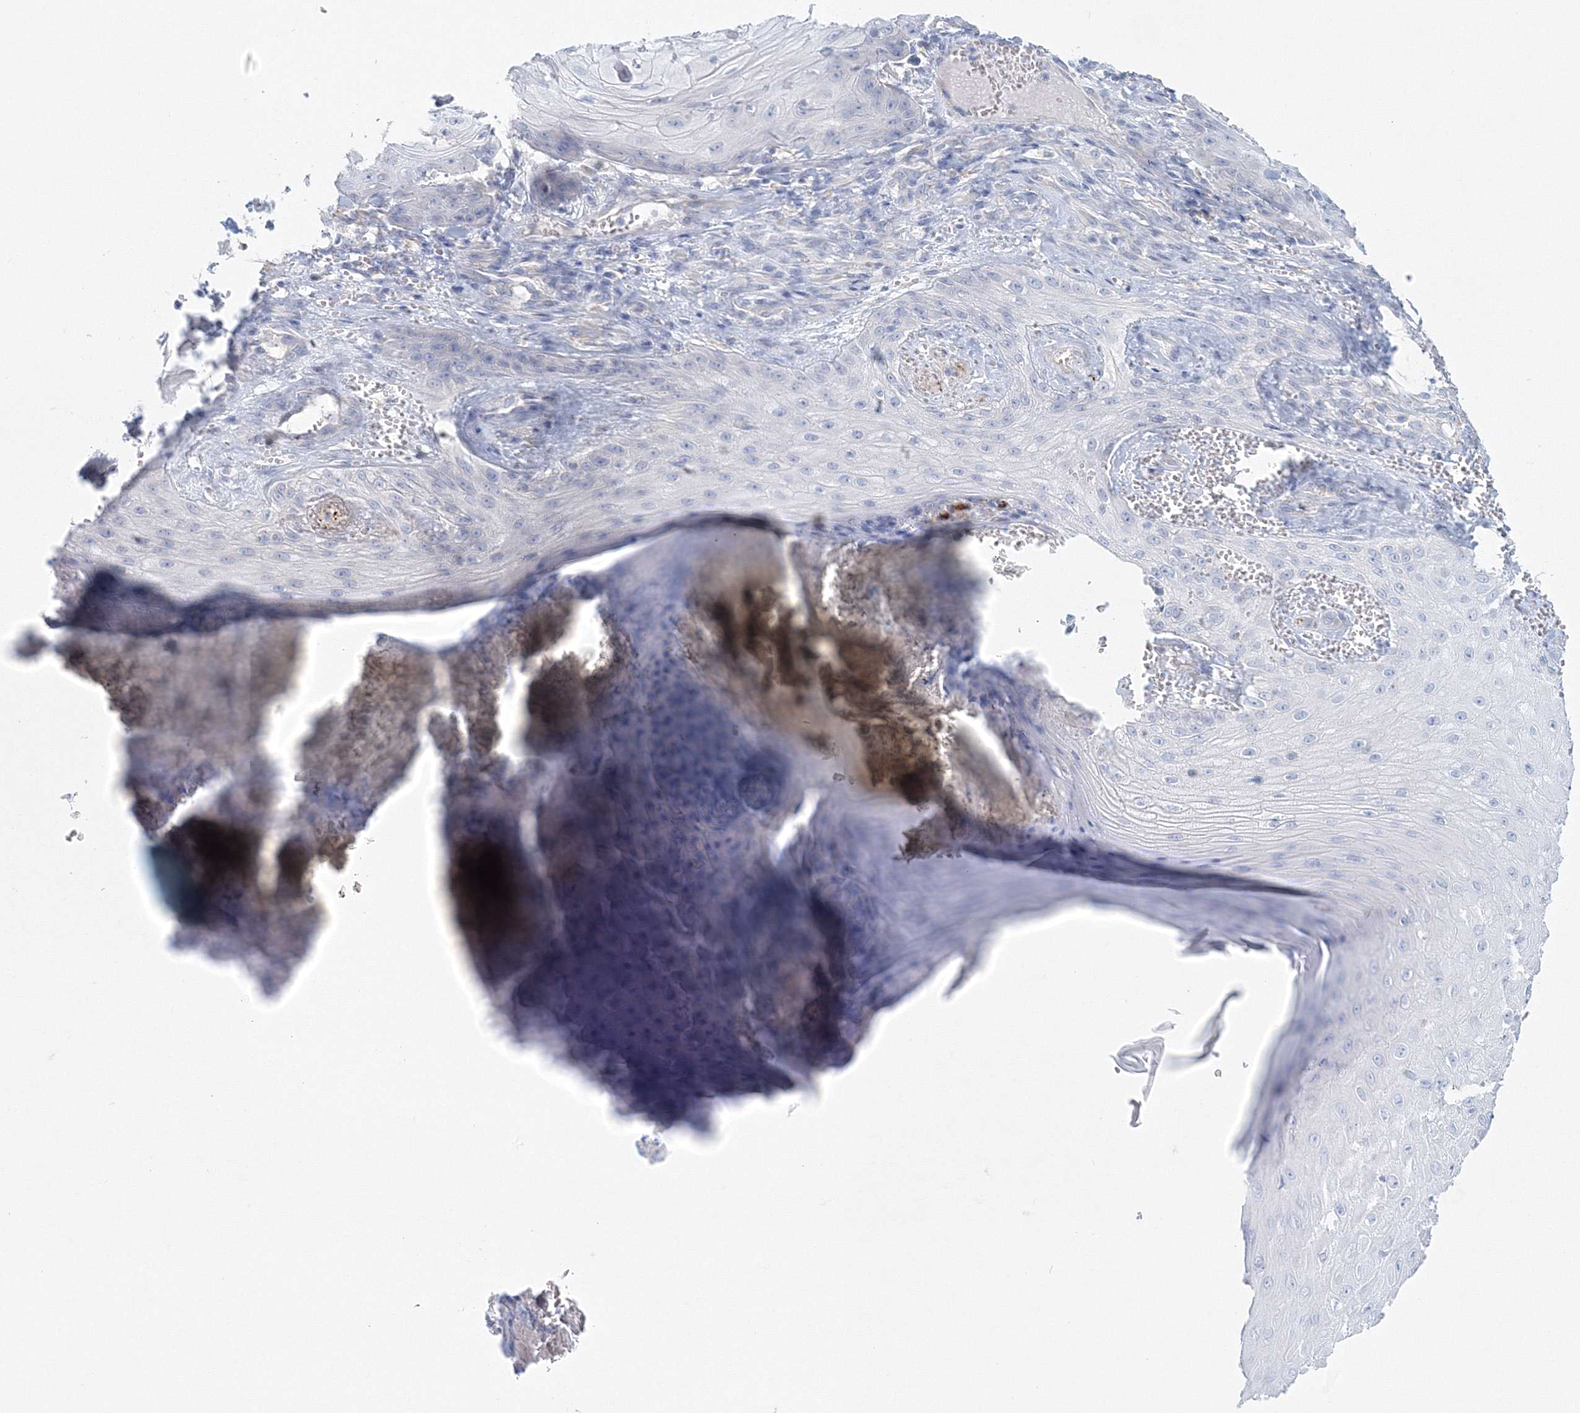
{"staining": {"intensity": "negative", "quantity": "none", "location": "none"}, "tissue": "skin cancer", "cell_type": "Tumor cells", "image_type": "cancer", "snomed": [{"axis": "morphology", "description": "Squamous cell carcinoma, NOS"}, {"axis": "topography", "description": "Skin"}], "caption": "DAB (3,3'-diaminobenzidine) immunohistochemical staining of human skin cancer (squamous cell carcinoma) shows no significant staining in tumor cells.", "gene": "VSIG1", "patient": {"sex": "male", "age": 74}}